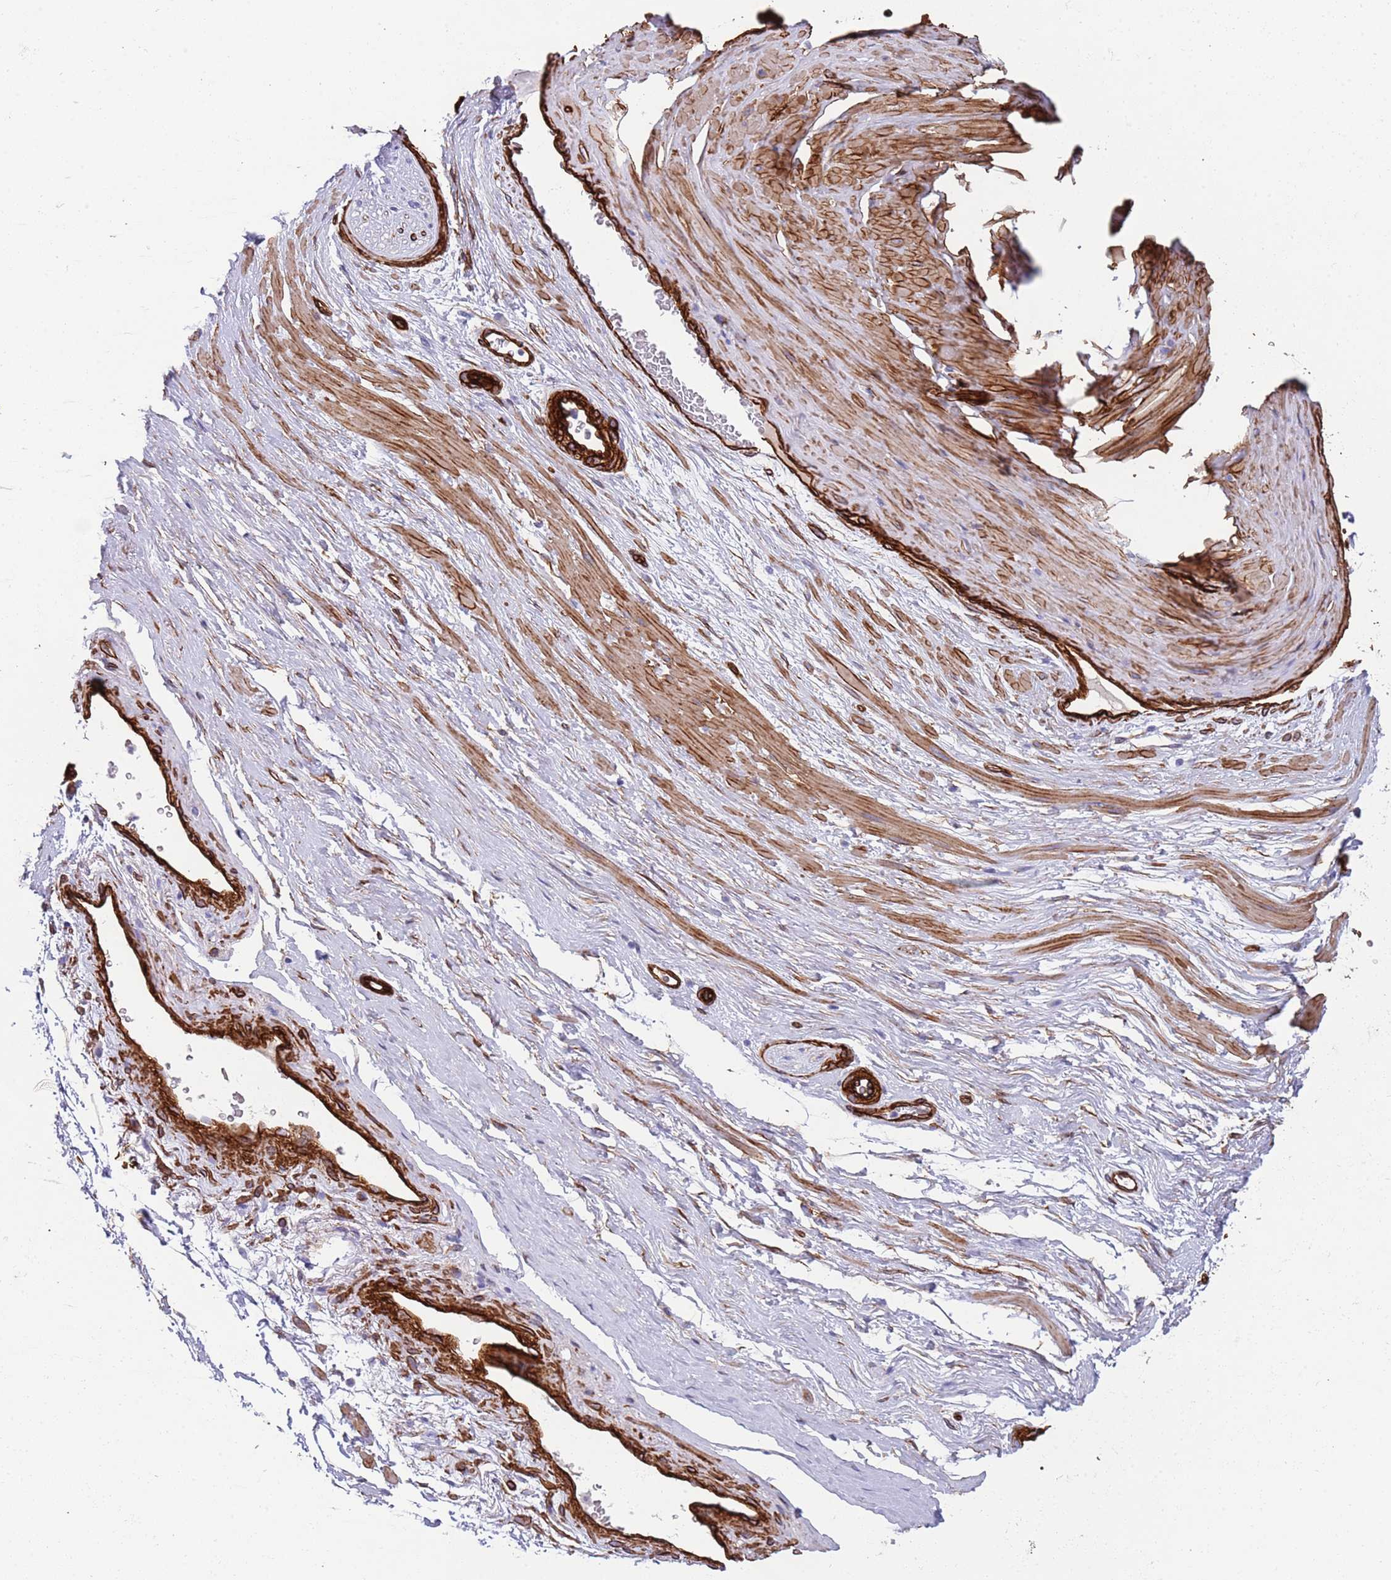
{"staining": {"intensity": "strong", "quantity": ">75%", "location": "cytoplasmic/membranous"}, "tissue": "adipose tissue", "cell_type": "Adipocytes", "image_type": "normal", "snomed": [{"axis": "morphology", "description": "Normal tissue, NOS"}, {"axis": "morphology", "description": "Adenocarcinoma, Low grade"}, {"axis": "topography", "description": "Prostate"}, {"axis": "topography", "description": "Peripheral nerve tissue"}], "caption": "Adipose tissue stained for a protein shows strong cytoplasmic/membranous positivity in adipocytes. (DAB IHC, brown staining for protein, blue staining for nuclei).", "gene": "CAV2", "patient": {"sex": "male", "age": 63}}